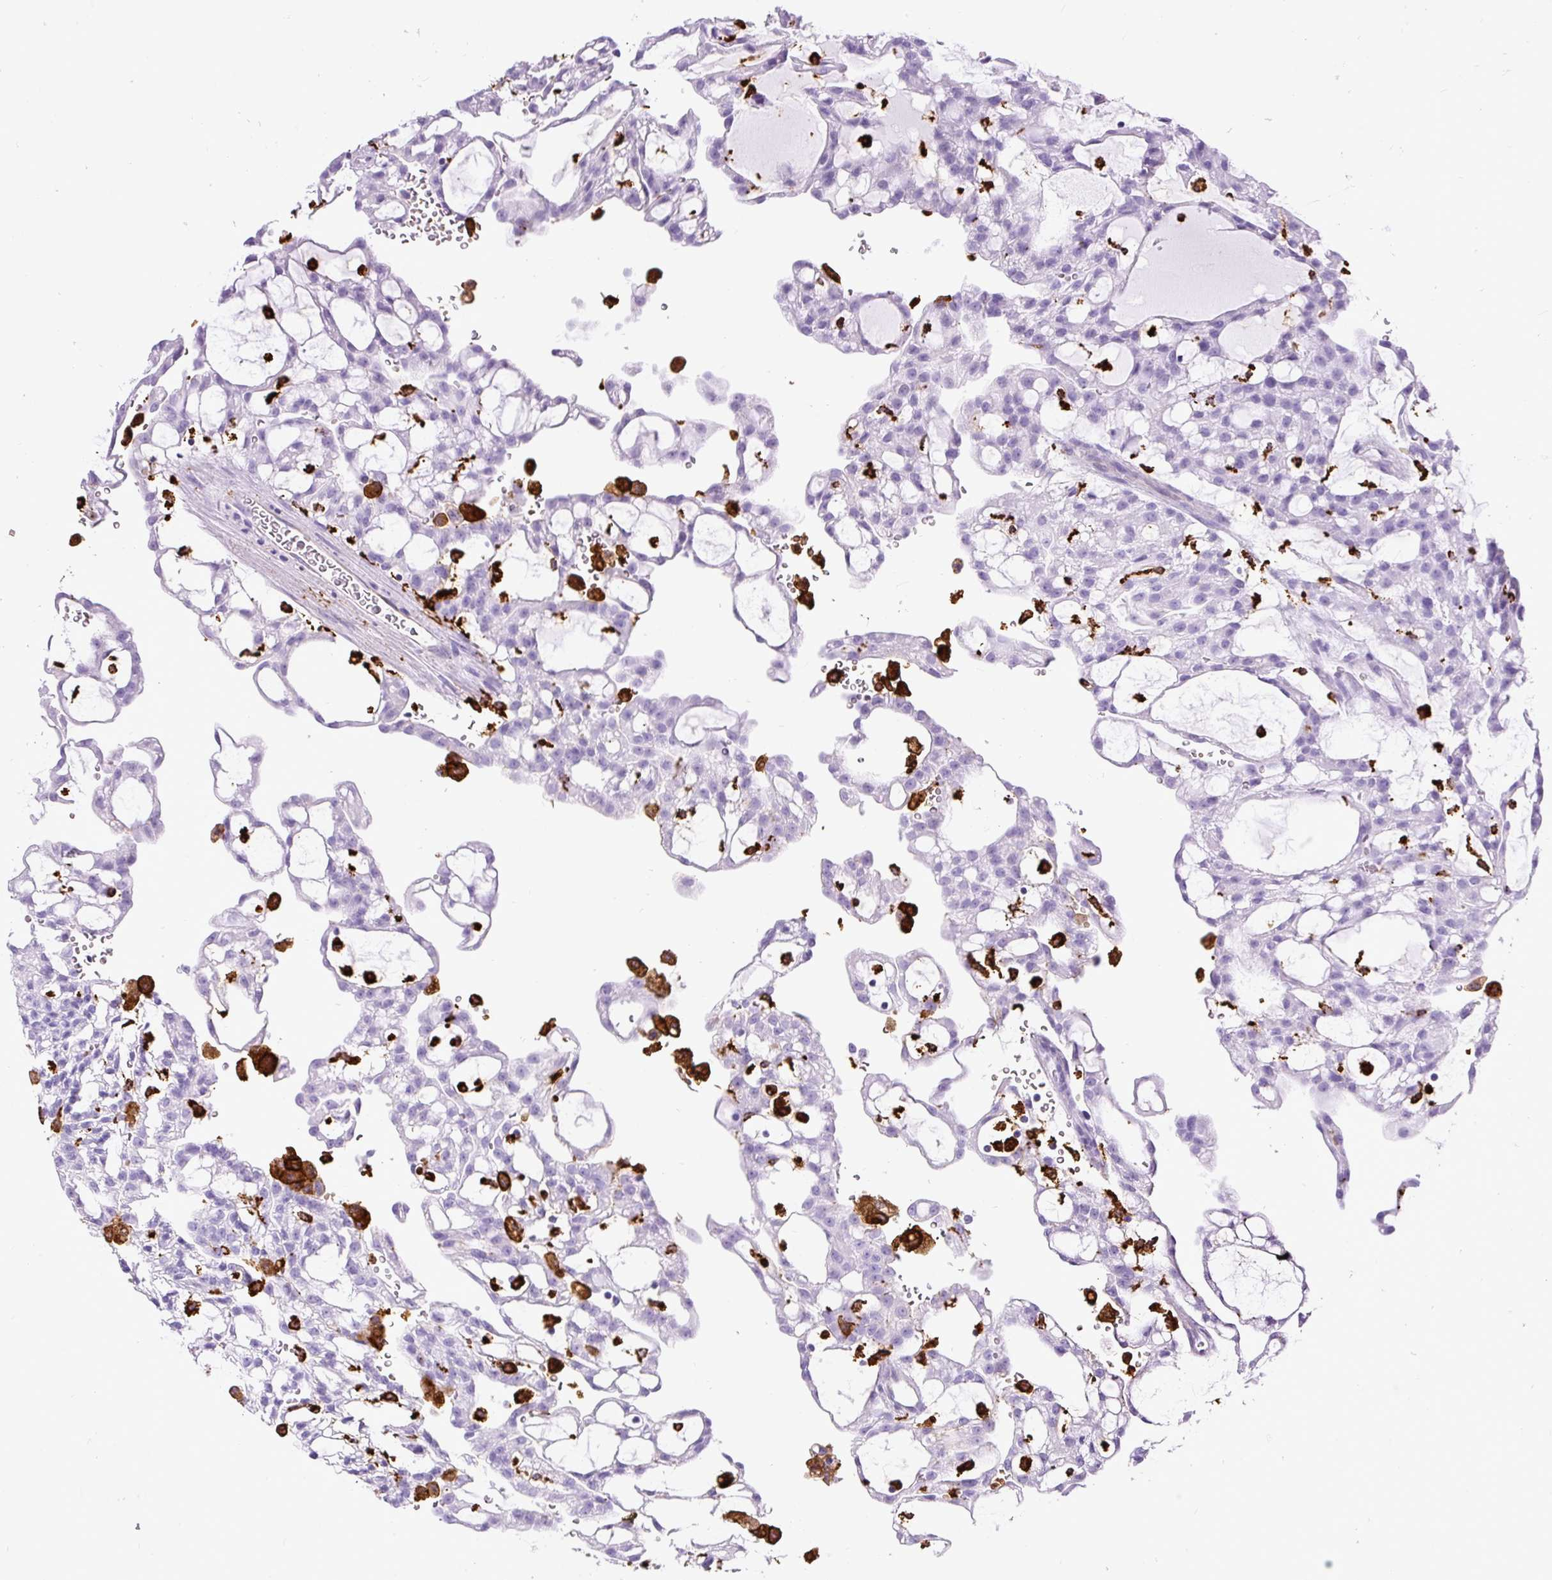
{"staining": {"intensity": "negative", "quantity": "none", "location": "none"}, "tissue": "renal cancer", "cell_type": "Tumor cells", "image_type": "cancer", "snomed": [{"axis": "morphology", "description": "Adenocarcinoma, NOS"}, {"axis": "topography", "description": "Kidney"}], "caption": "Tumor cells are negative for protein expression in human renal cancer (adenocarcinoma). The staining is performed using DAB brown chromogen with nuclei counter-stained in using hematoxylin.", "gene": "HLA-DRA", "patient": {"sex": "male", "age": 63}}